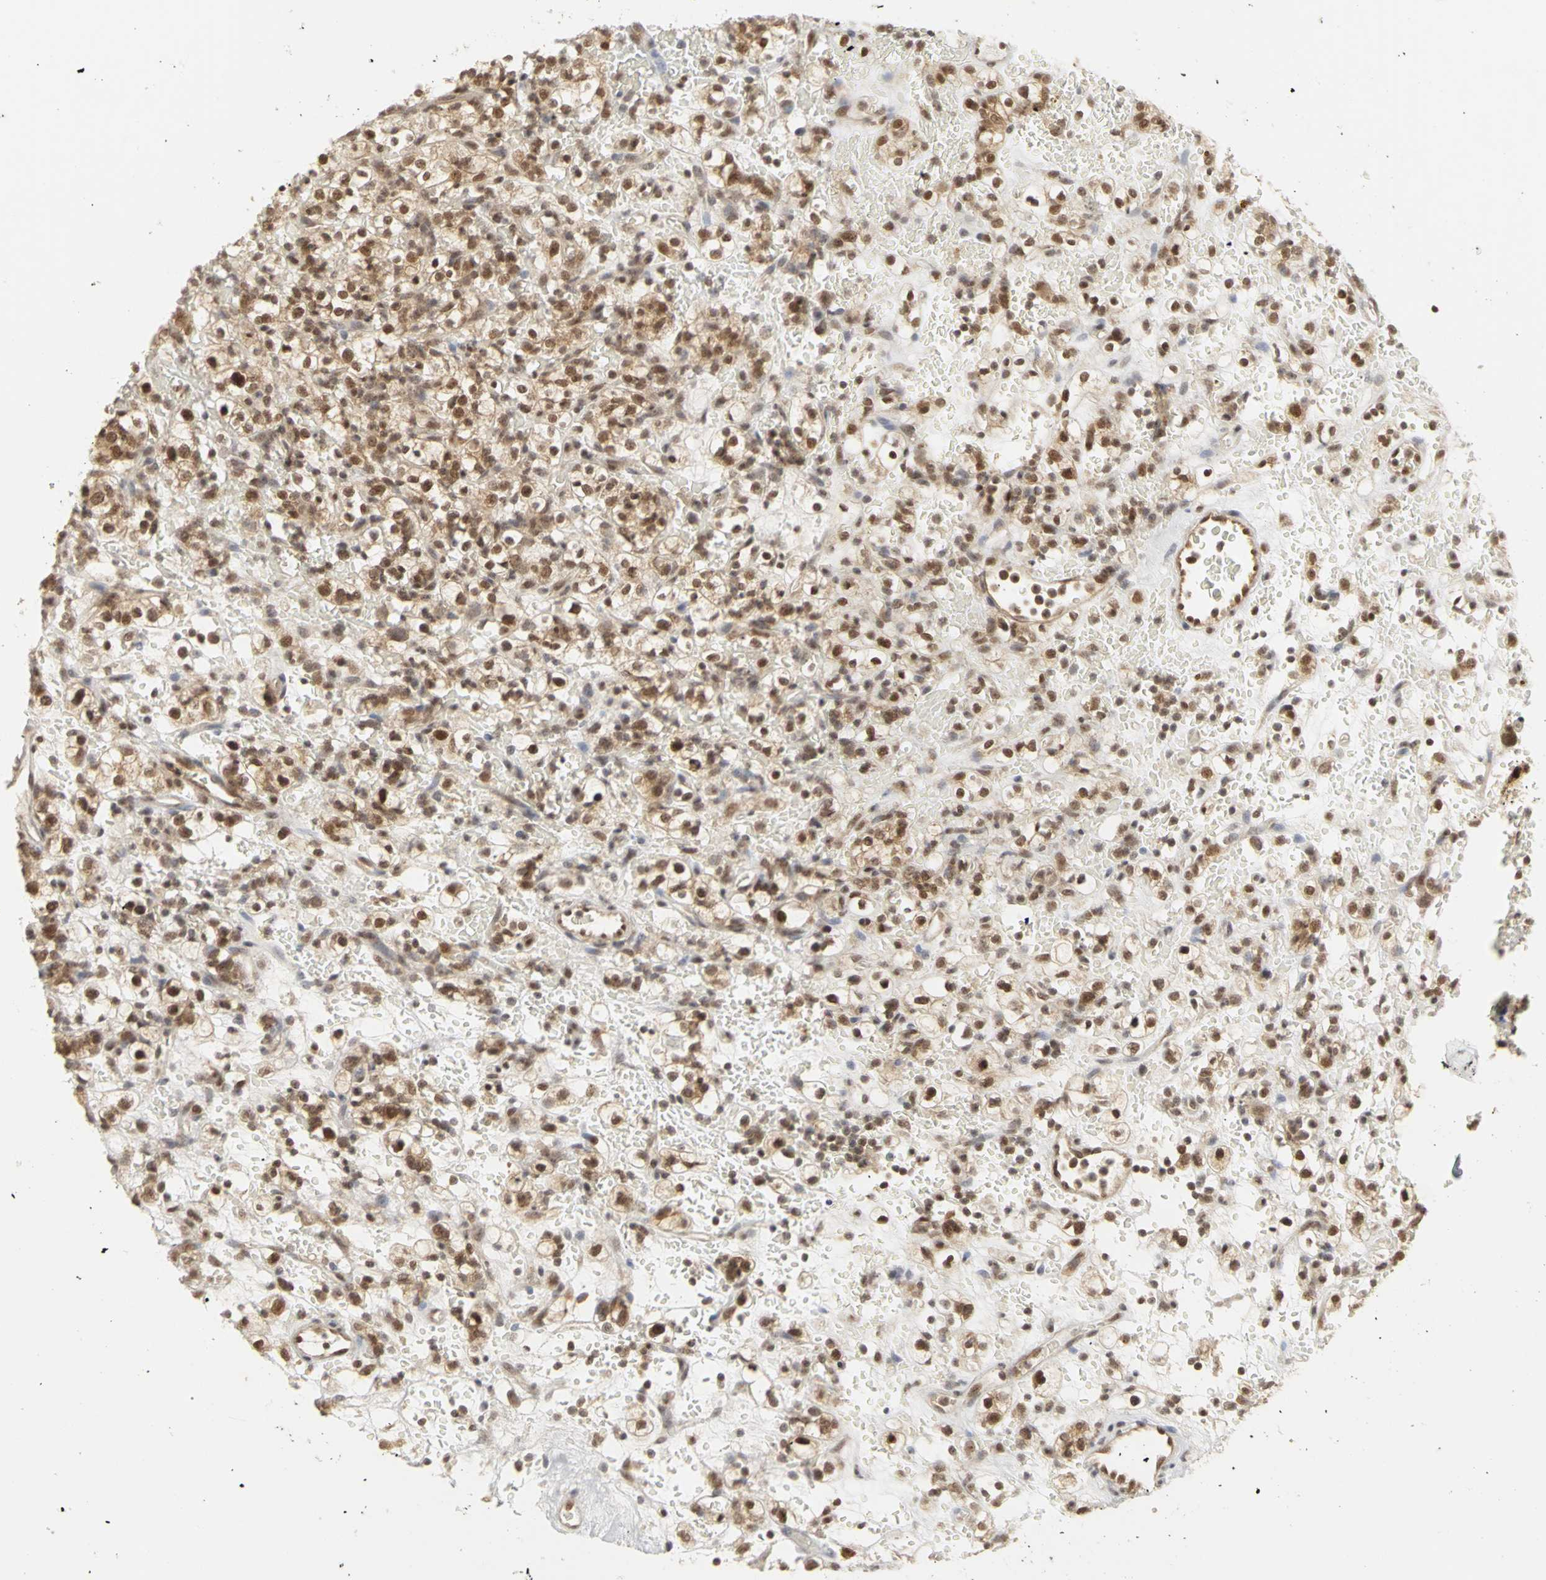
{"staining": {"intensity": "moderate", "quantity": ">75%", "location": "cytoplasmic/membranous,nuclear"}, "tissue": "renal cancer", "cell_type": "Tumor cells", "image_type": "cancer", "snomed": [{"axis": "morphology", "description": "Normal tissue, NOS"}, {"axis": "morphology", "description": "Adenocarcinoma, NOS"}, {"axis": "topography", "description": "Kidney"}], "caption": "DAB (3,3'-diaminobenzidine) immunohistochemical staining of adenocarcinoma (renal) reveals moderate cytoplasmic/membranous and nuclear protein staining in about >75% of tumor cells.", "gene": "CSNK2B", "patient": {"sex": "female", "age": 72}}